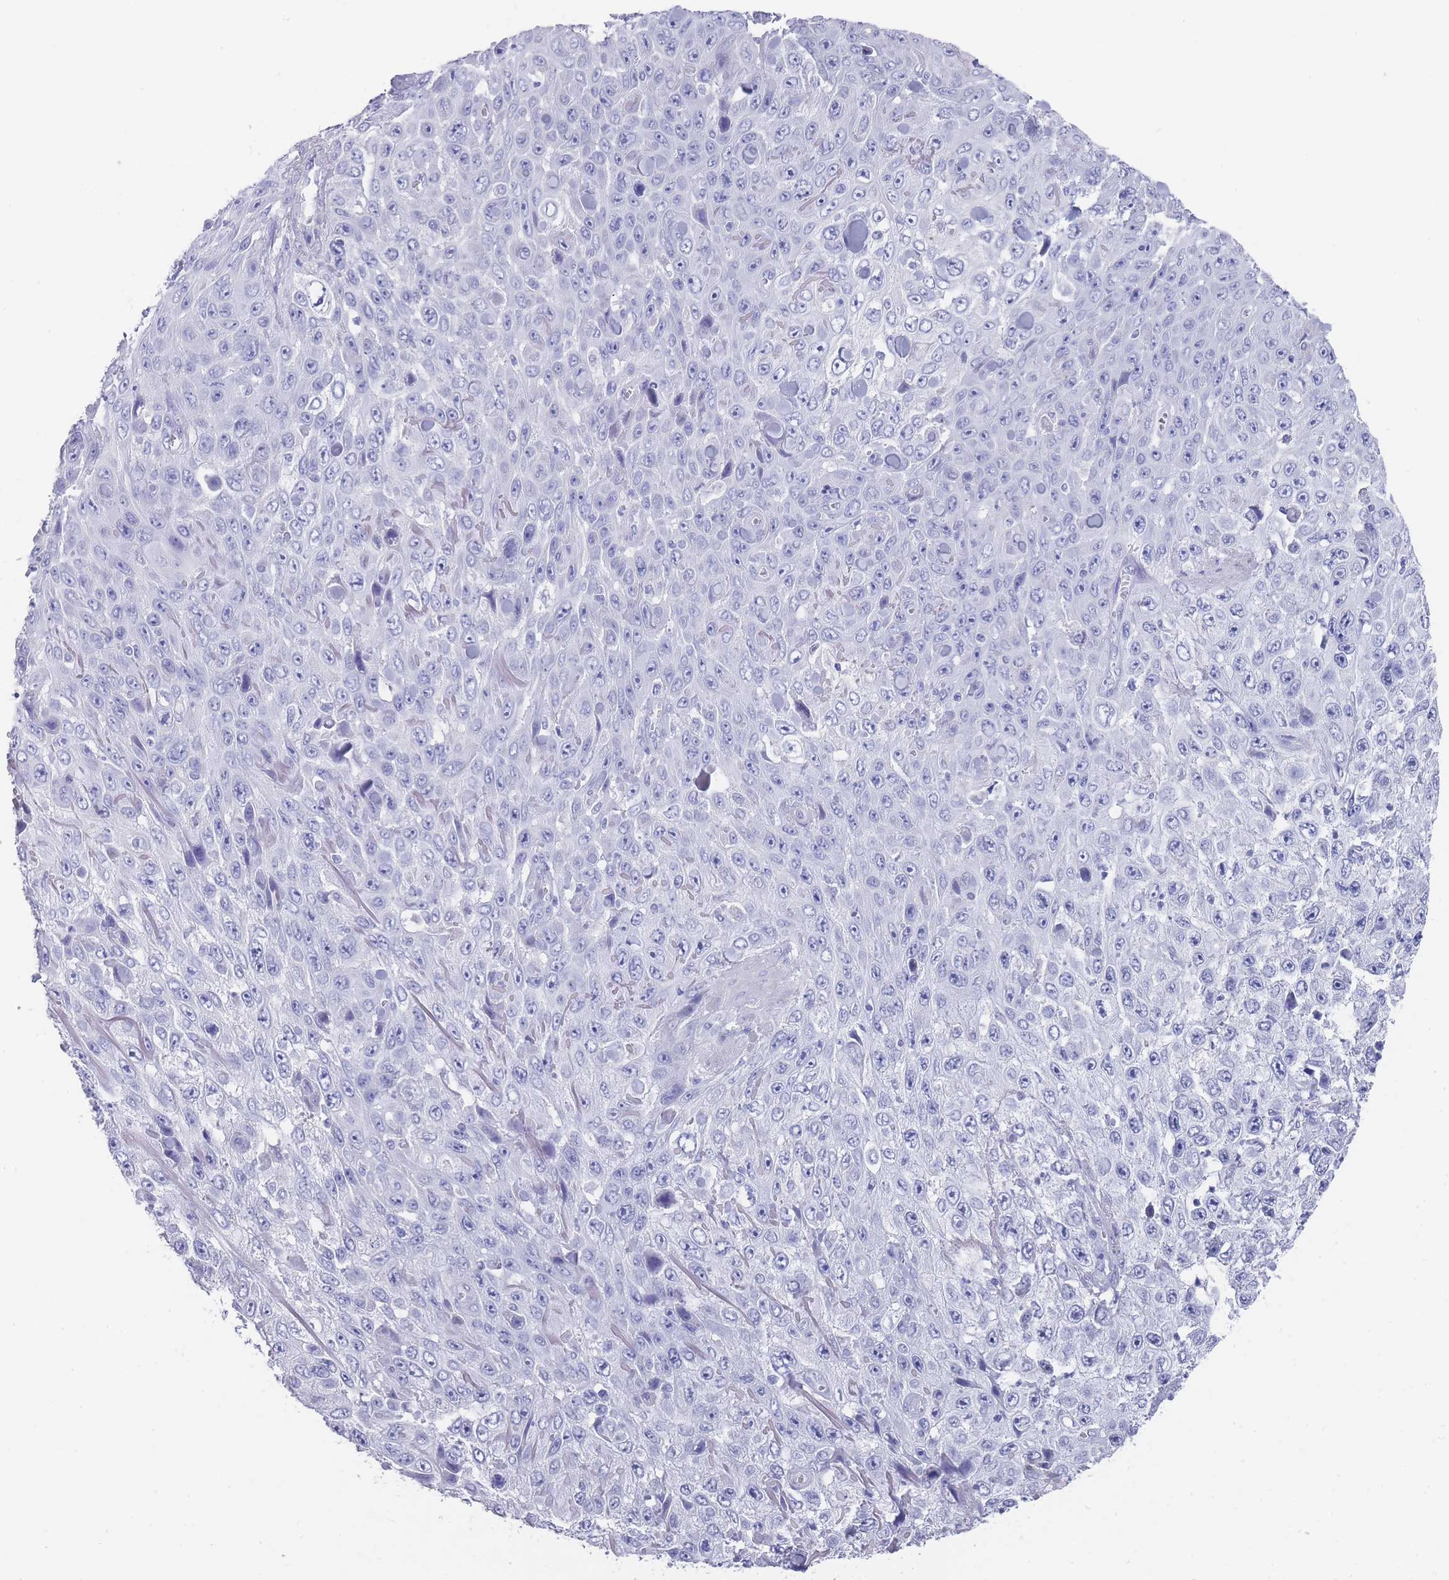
{"staining": {"intensity": "negative", "quantity": "none", "location": "none"}, "tissue": "skin cancer", "cell_type": "Tumor cells", "image_type": "cancer", "snomed": [{"axis": "morphology", "description": "Squamous cell carcinoma, NOS"}, {"axis": "topography", "description": "Skin"}], "caption": "This is an IHC image of skin cancer. There is no positivity in tumor cells.", "gene": "RAB2B", "patient": {"sex": "male", "age": 82}}